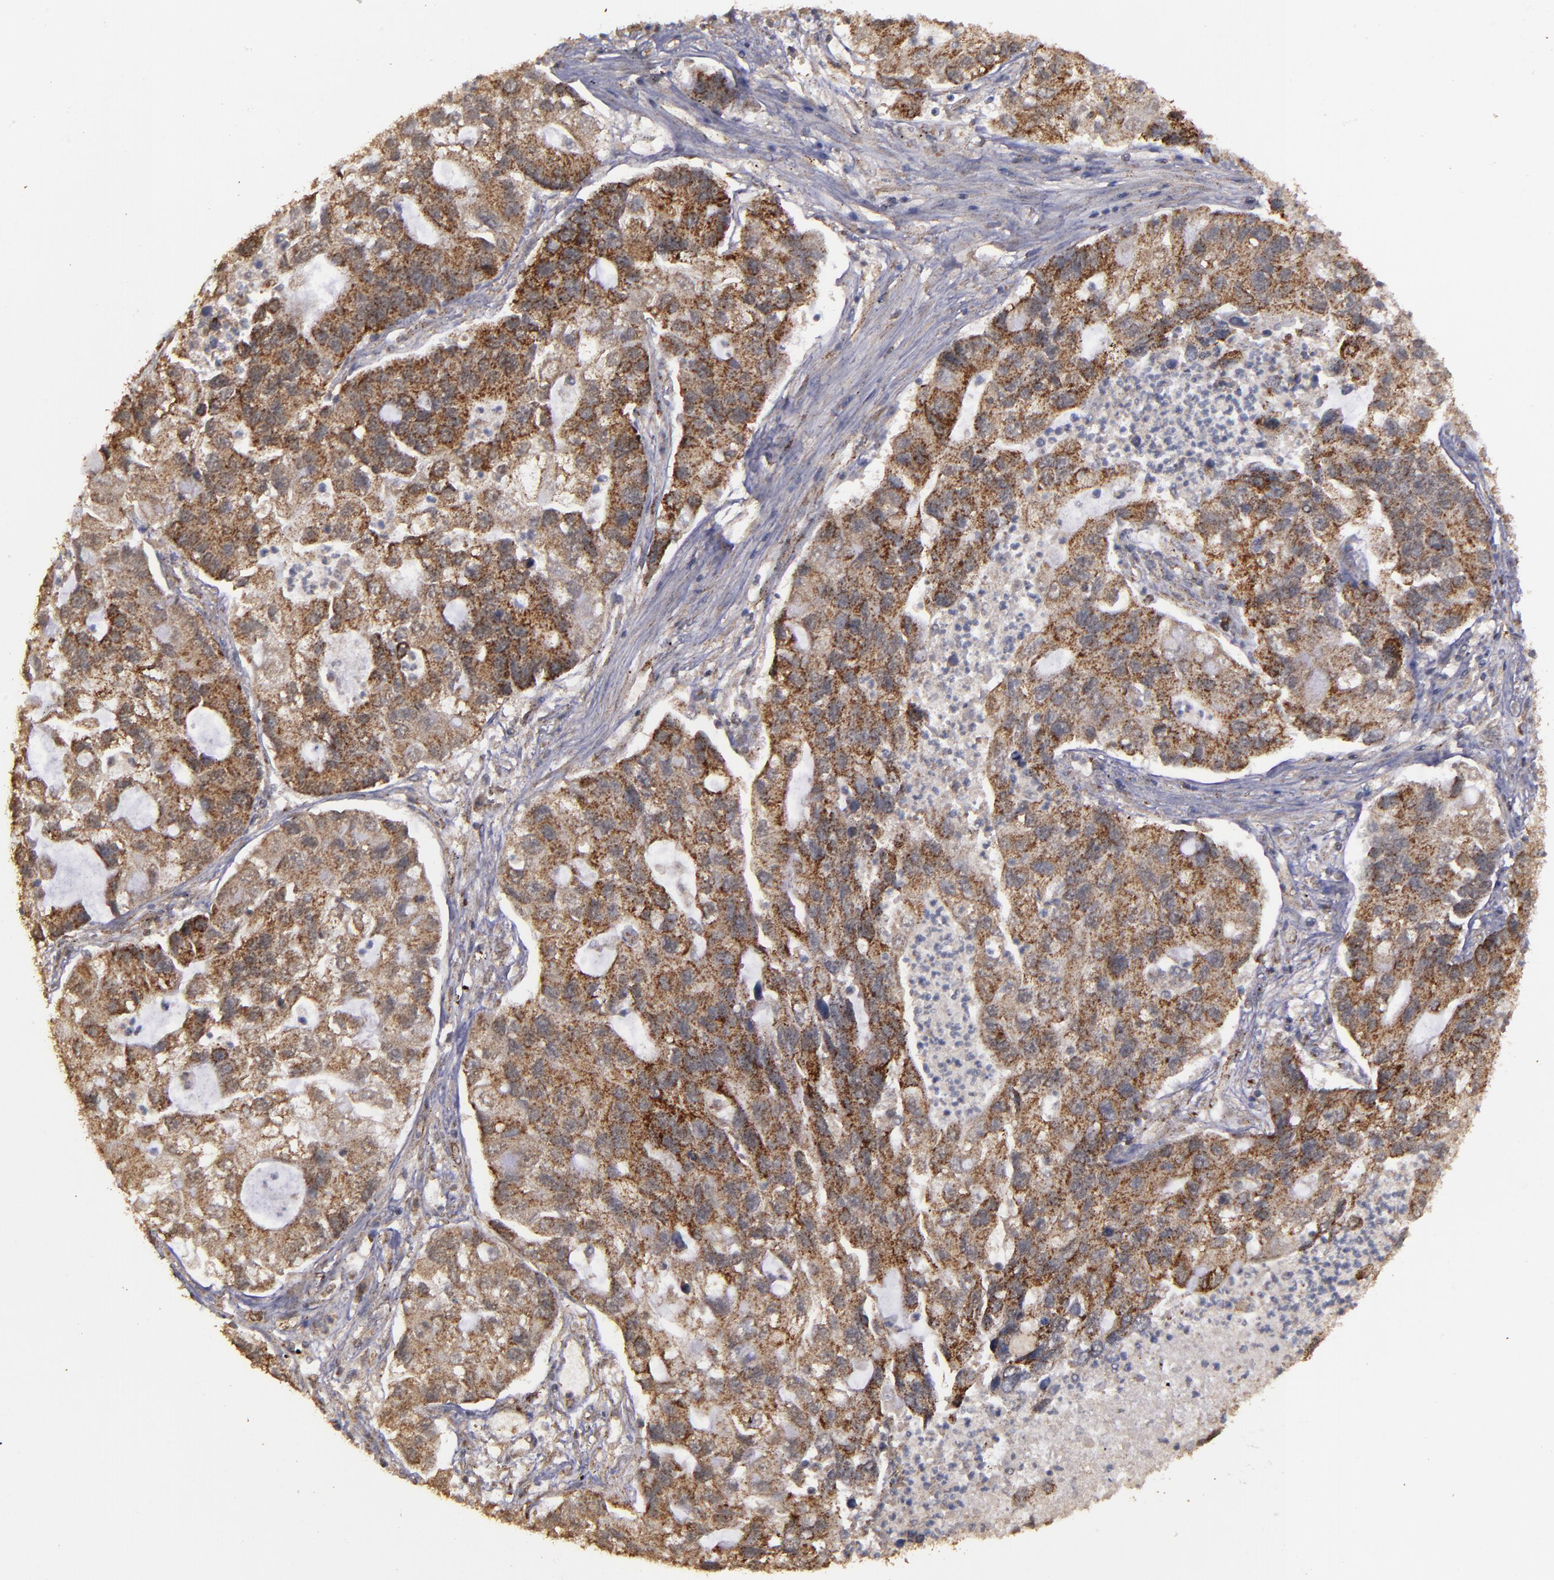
{"staining": {"intensity": "strong", "quantity": "25%-75%", "location": "cytoplasmic/membranous"}, "tissue": "lung cancer", "cell_type": "Tumor cells", "image_type": "cancer", "snomed": [{"axis": "morphology", "description": "Adenocarcinoma, NOS"}, {"axis": "topography", "description": "Lung"}], "caption": "Lung cancer (adenocarcinoma) stained with a protein marker exhibits strong staining in tumor cells.", "gene": "FAT1", "patient": {"sex": "female", "age": 51}}